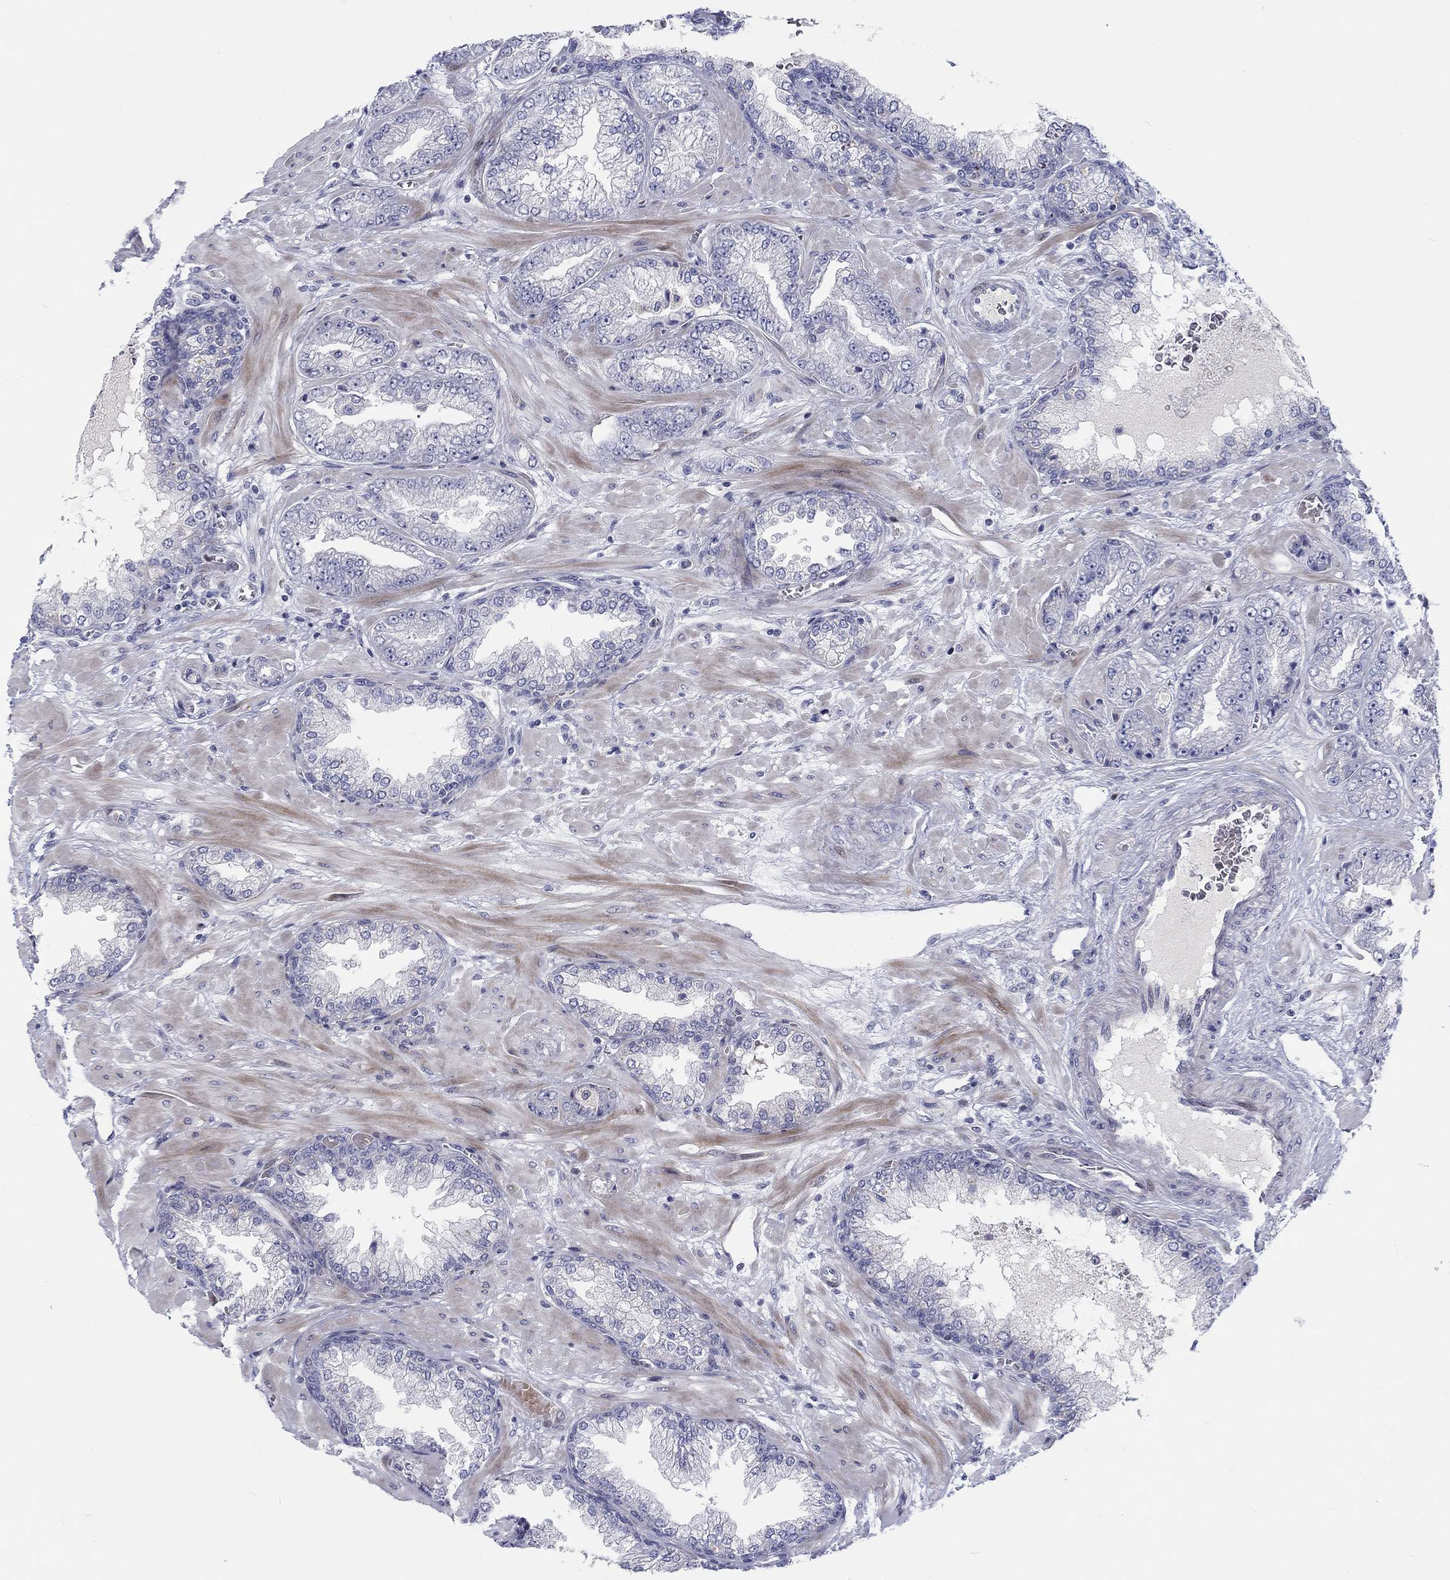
{"staining": {"intensity": "negative", "quantity": "none", "location": "none"}, "tissue": "prostate cancer", "cell_type": "Tumor cells", "image_type": "cancer", "snomed": [{"axis": "morphology", "description": "Adenocarcinoma, Low grade"}, {"axis": "topography", "description": "Prostate"}], "caption": "Tumor cells show no significant protein staining in prostate cancer (adenocarcinoma (low-grade)).", "gene": "ARHGAP36", "patient": {"sex": "male", "age": 57}}